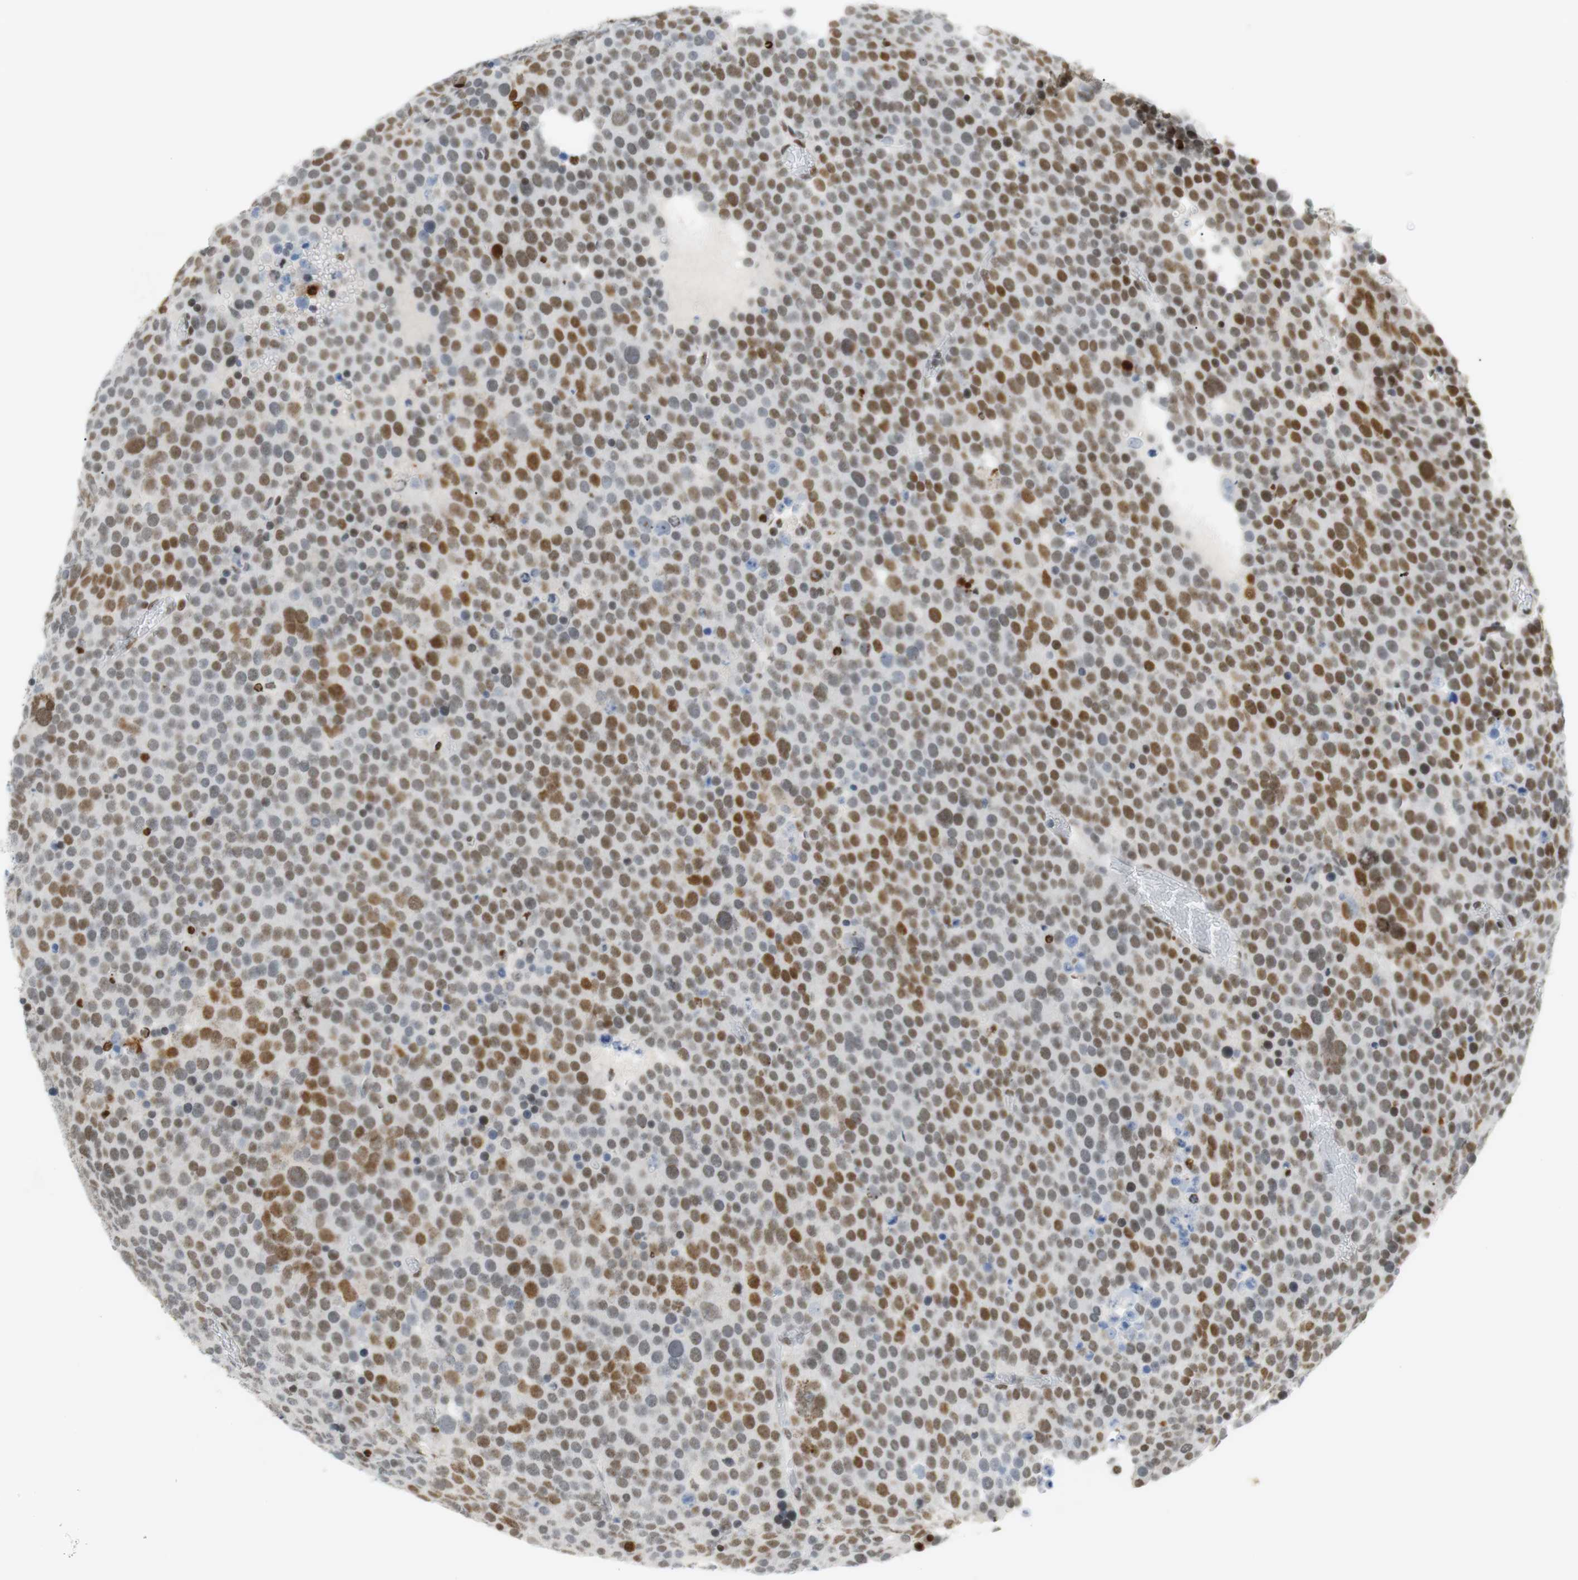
{"staining": {"intensity": "moderate", "quantity": ">75%", "location": "nuclear"}, "tissue": "testis cancer", "cell_type": "Tumor cells", "image_type": "cancer", "snomed": [{"axis": "morphology", "description": "Seminoma, NOS"}, {"axis": "topography", "description": "Testis"}], "caption": "This micrograph displays immunohistochemistry (IHC) staining of testis cancer (seminoma), with medium moderate nuclear staining in approximately >75% of tumor cells.", "gene": "BMI1", "patient": {"sex": "male", "age": 71}}